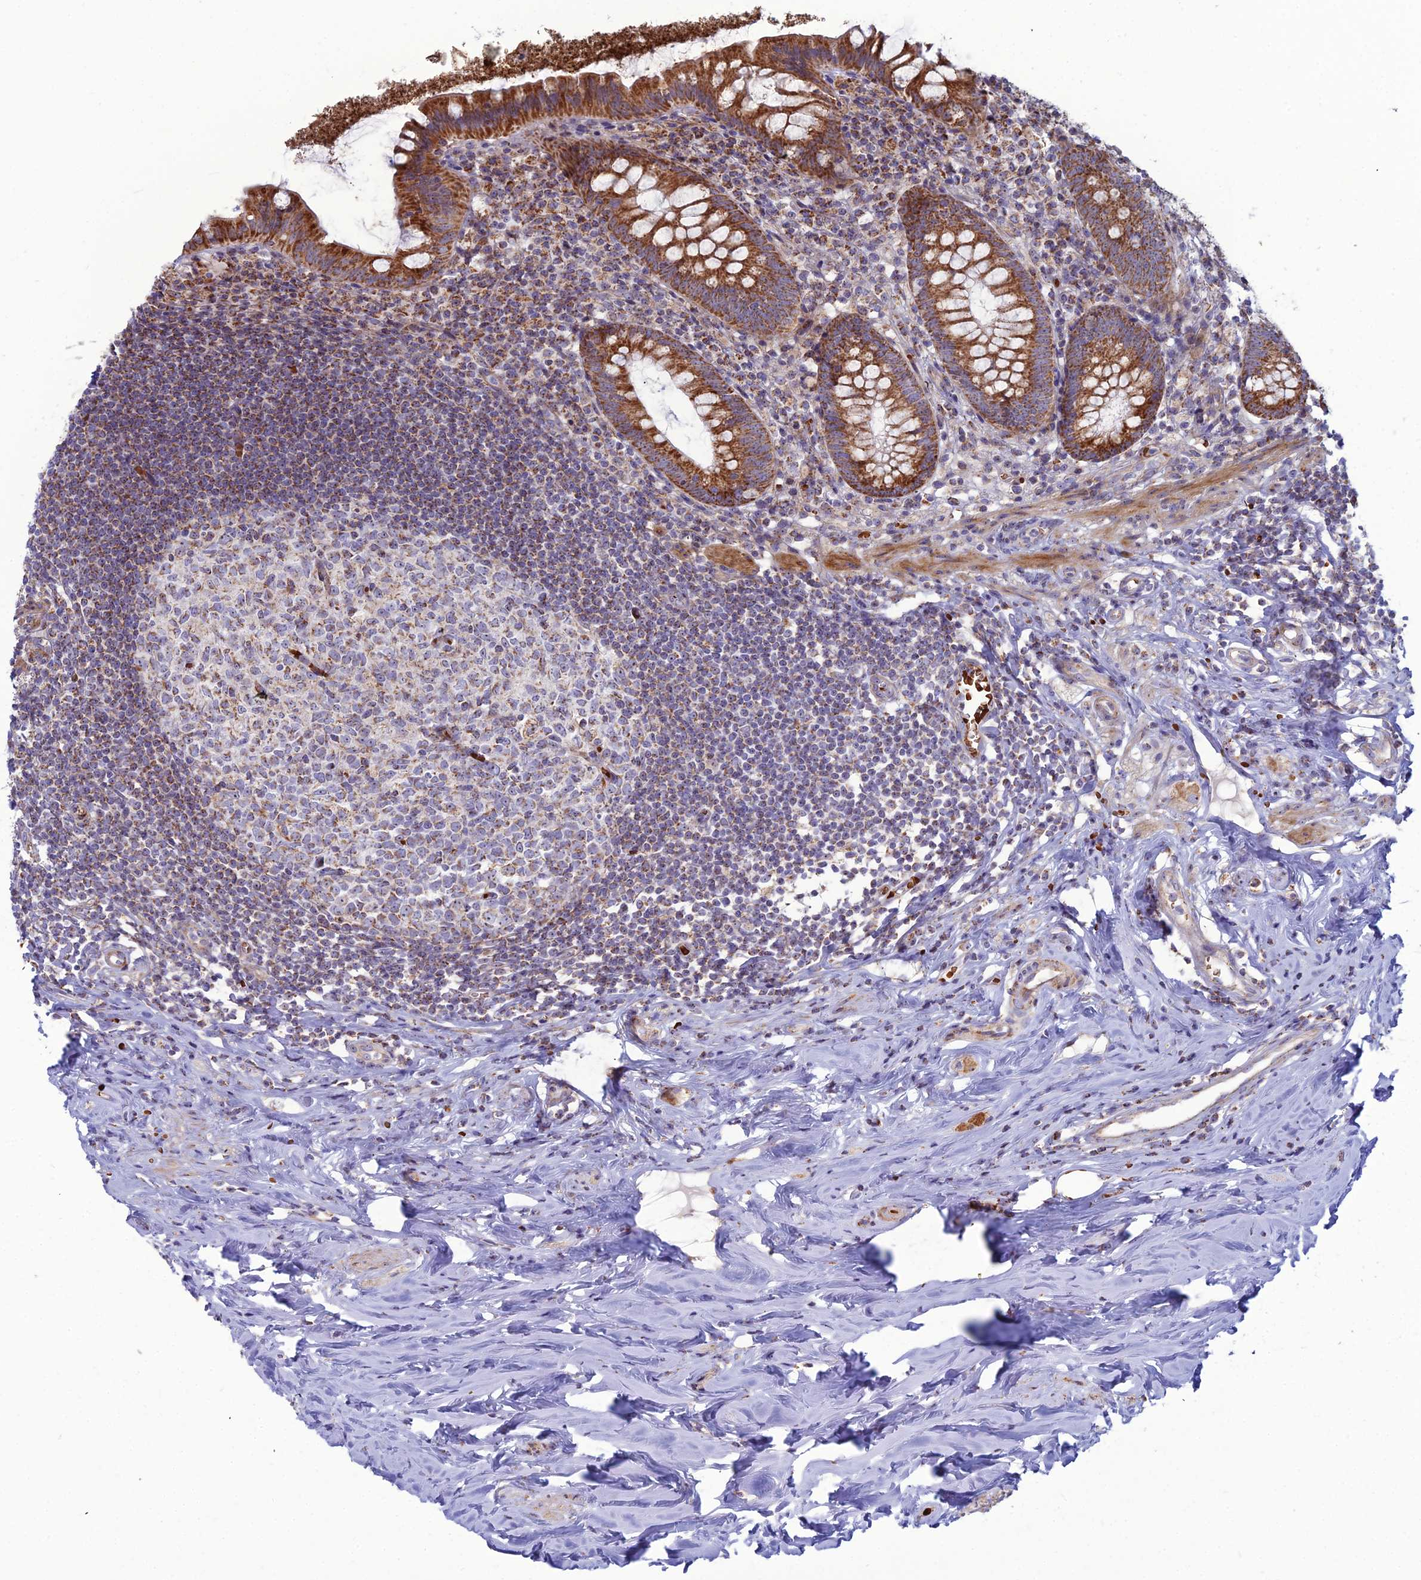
{"staining": {"intensity": "strong", "quantity": ">75%", "location": "cytoplasmic/membranous"}, "tissue": "appendix", "cell_type": "Glandular cells", "image_type": "normal", "snomed": [{"axis": "morphology", "description": "Normal tissue, NOS"}, {"axis": "topography", "description": "Appendix"}], "caption": "The micrograph shows staining of unremarkable appendix, revealing strong cytoplasmic/membranous protein staining (brown color) within glandular cells.", "gene": "SLC35F4", "patient": {"sex": "female", "age": 51}}